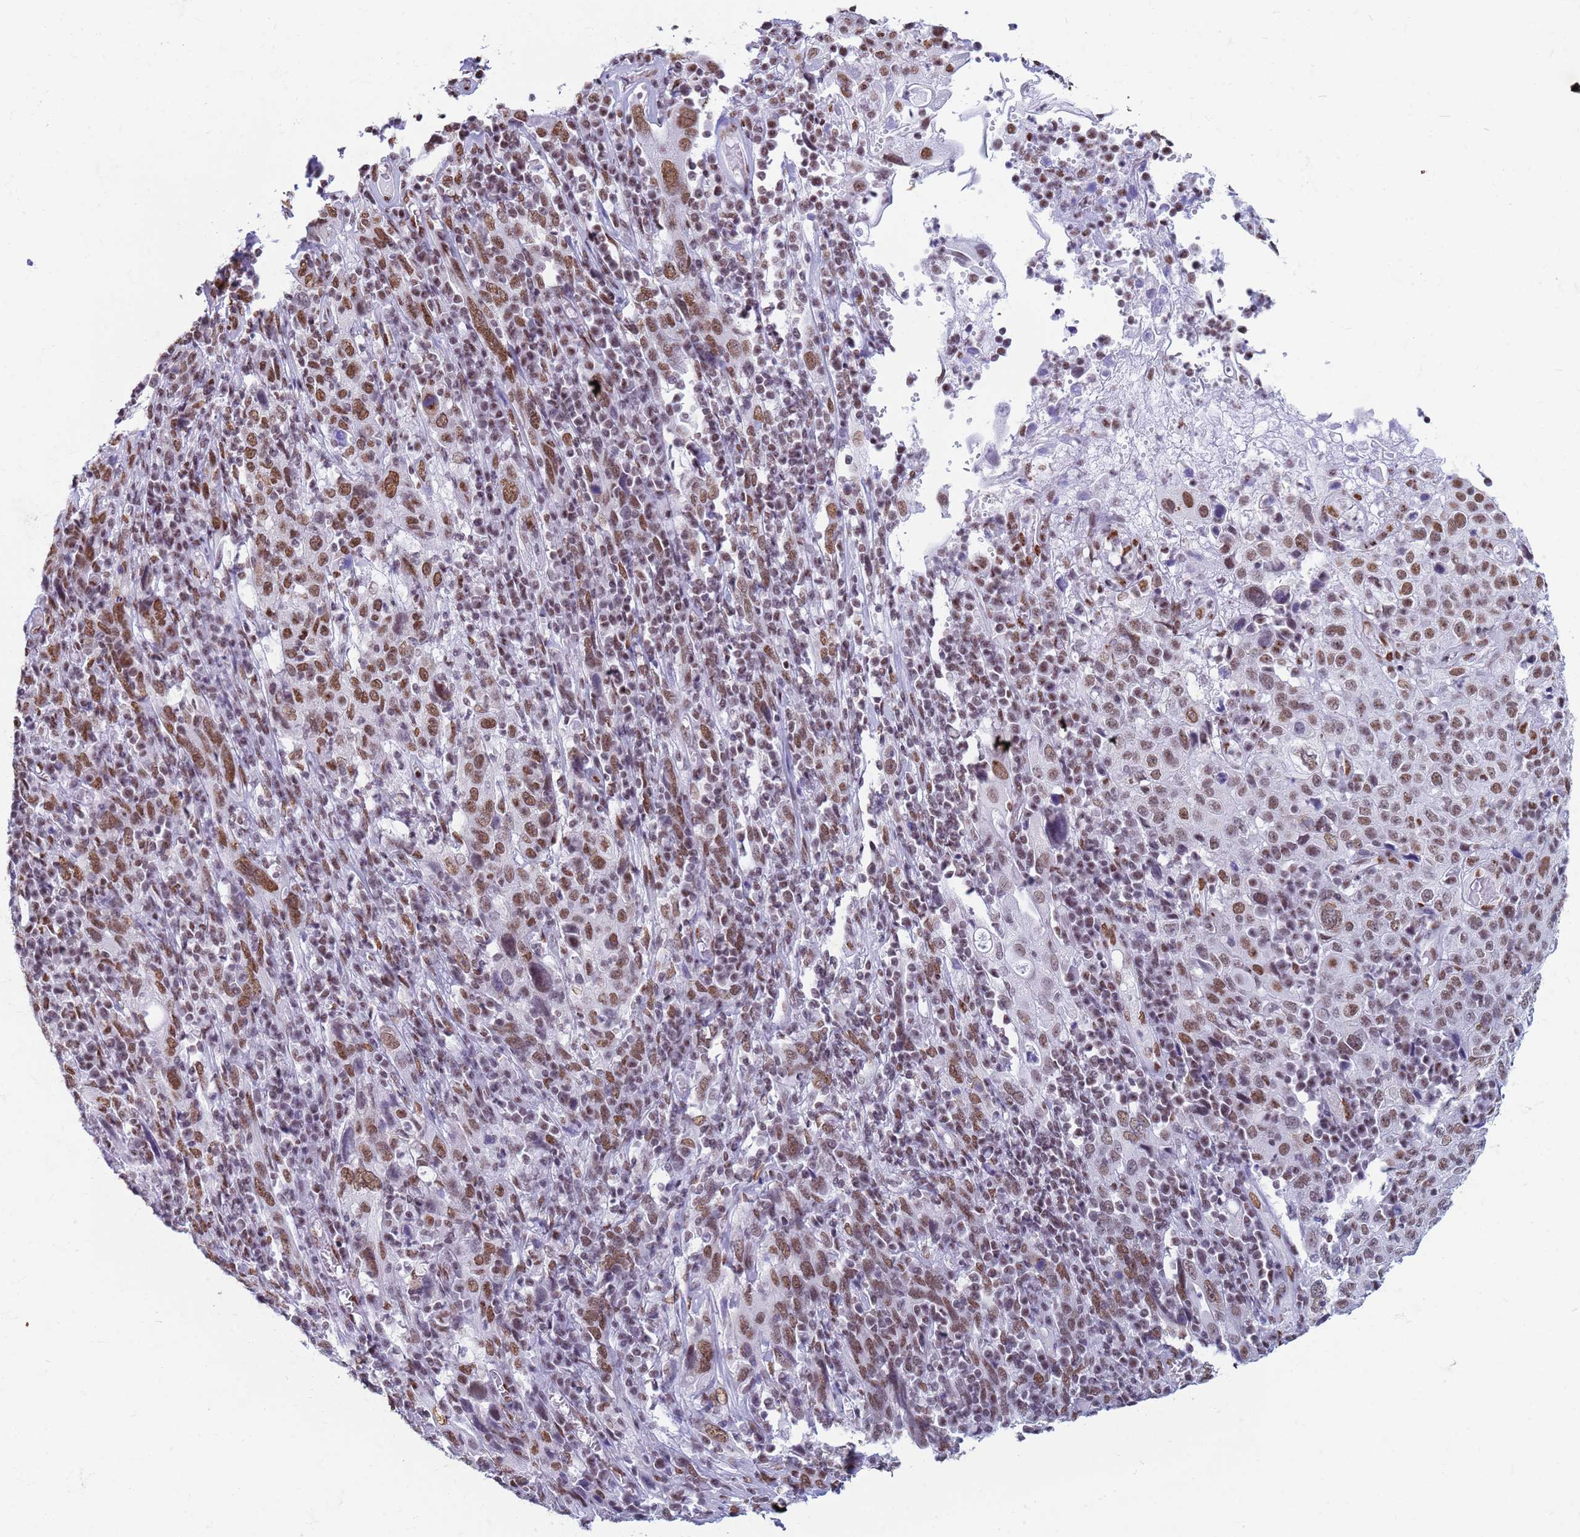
{"staining": {"intensity": "moderate", "quantity": ">75%", "location": "nuclear"}, "tissue": "cervical cancer", "cell_type": "Tumor cells", "image_type": "cancer", "snomed": [{"axis": "morphology", "description": "Squamous cell carcinoma, NOS"}, {"axis": "topography", "description": "Cervix"}], "caption": "Protein staining by immunohistochemistry (IHC) demonstrates moderate nuclear staining in about >75% of tumor cells in cervical cancer. The protein is shown in brown color, while the nuclei are stained blue.", "gene": "FAM170B", "patient": {"sex": "female", "age": 46}}